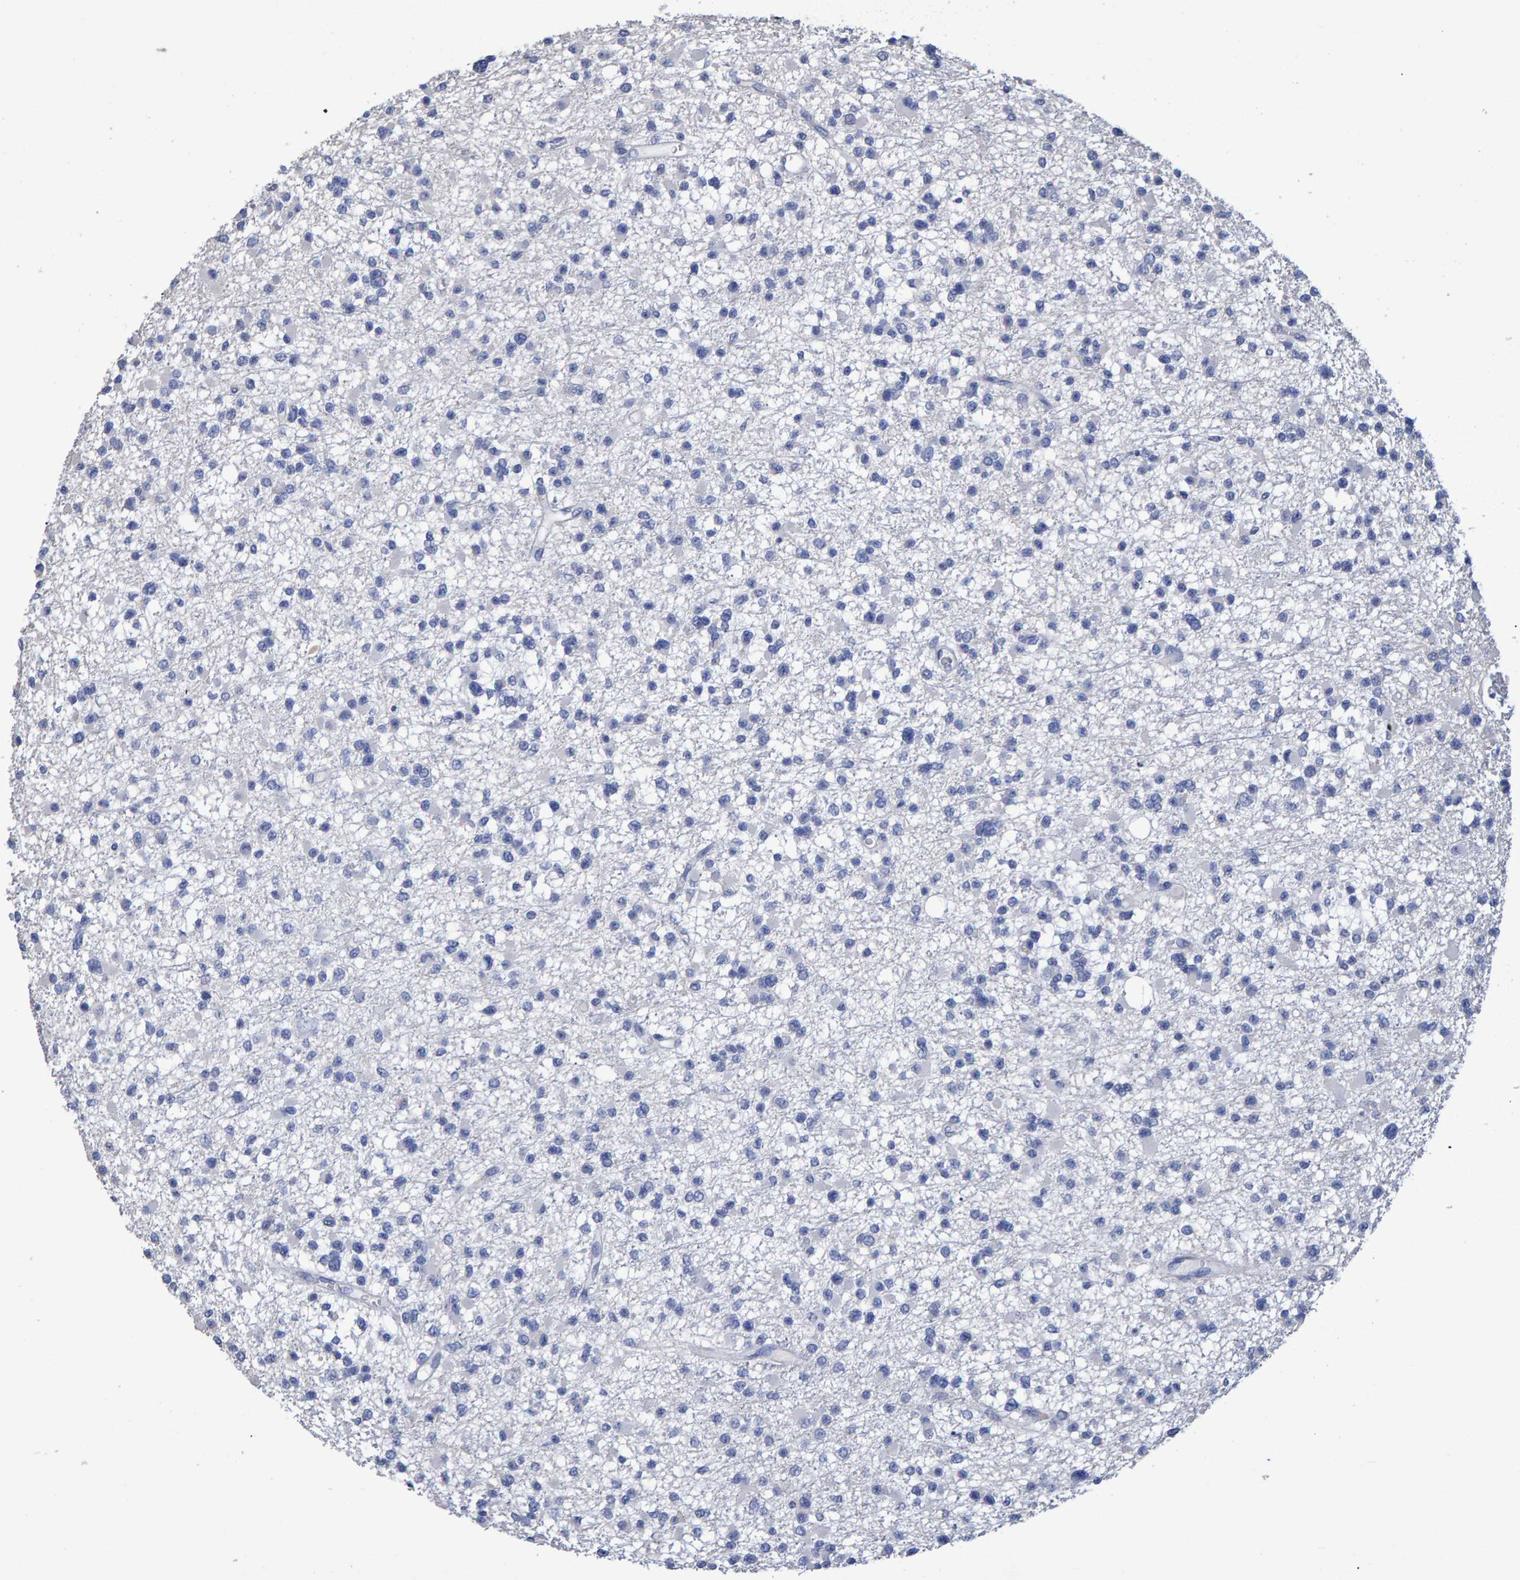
{"staining": {"intensity": "negative", "quantity": "none", "location": "none"}, "tissue": "glioma", "cell_type": "Tumor cells", "image_type": "cancer", "snomed": [{"axis": "morphology", "description": "Glioma, malignant, Low grade"}, {"axis": "topography", "description": "Brain"}], "caption": "Tumor cells show no significant staining in glioma.", "gene": "HEMGN", "patient": {"sex": "female", "age": 22}}